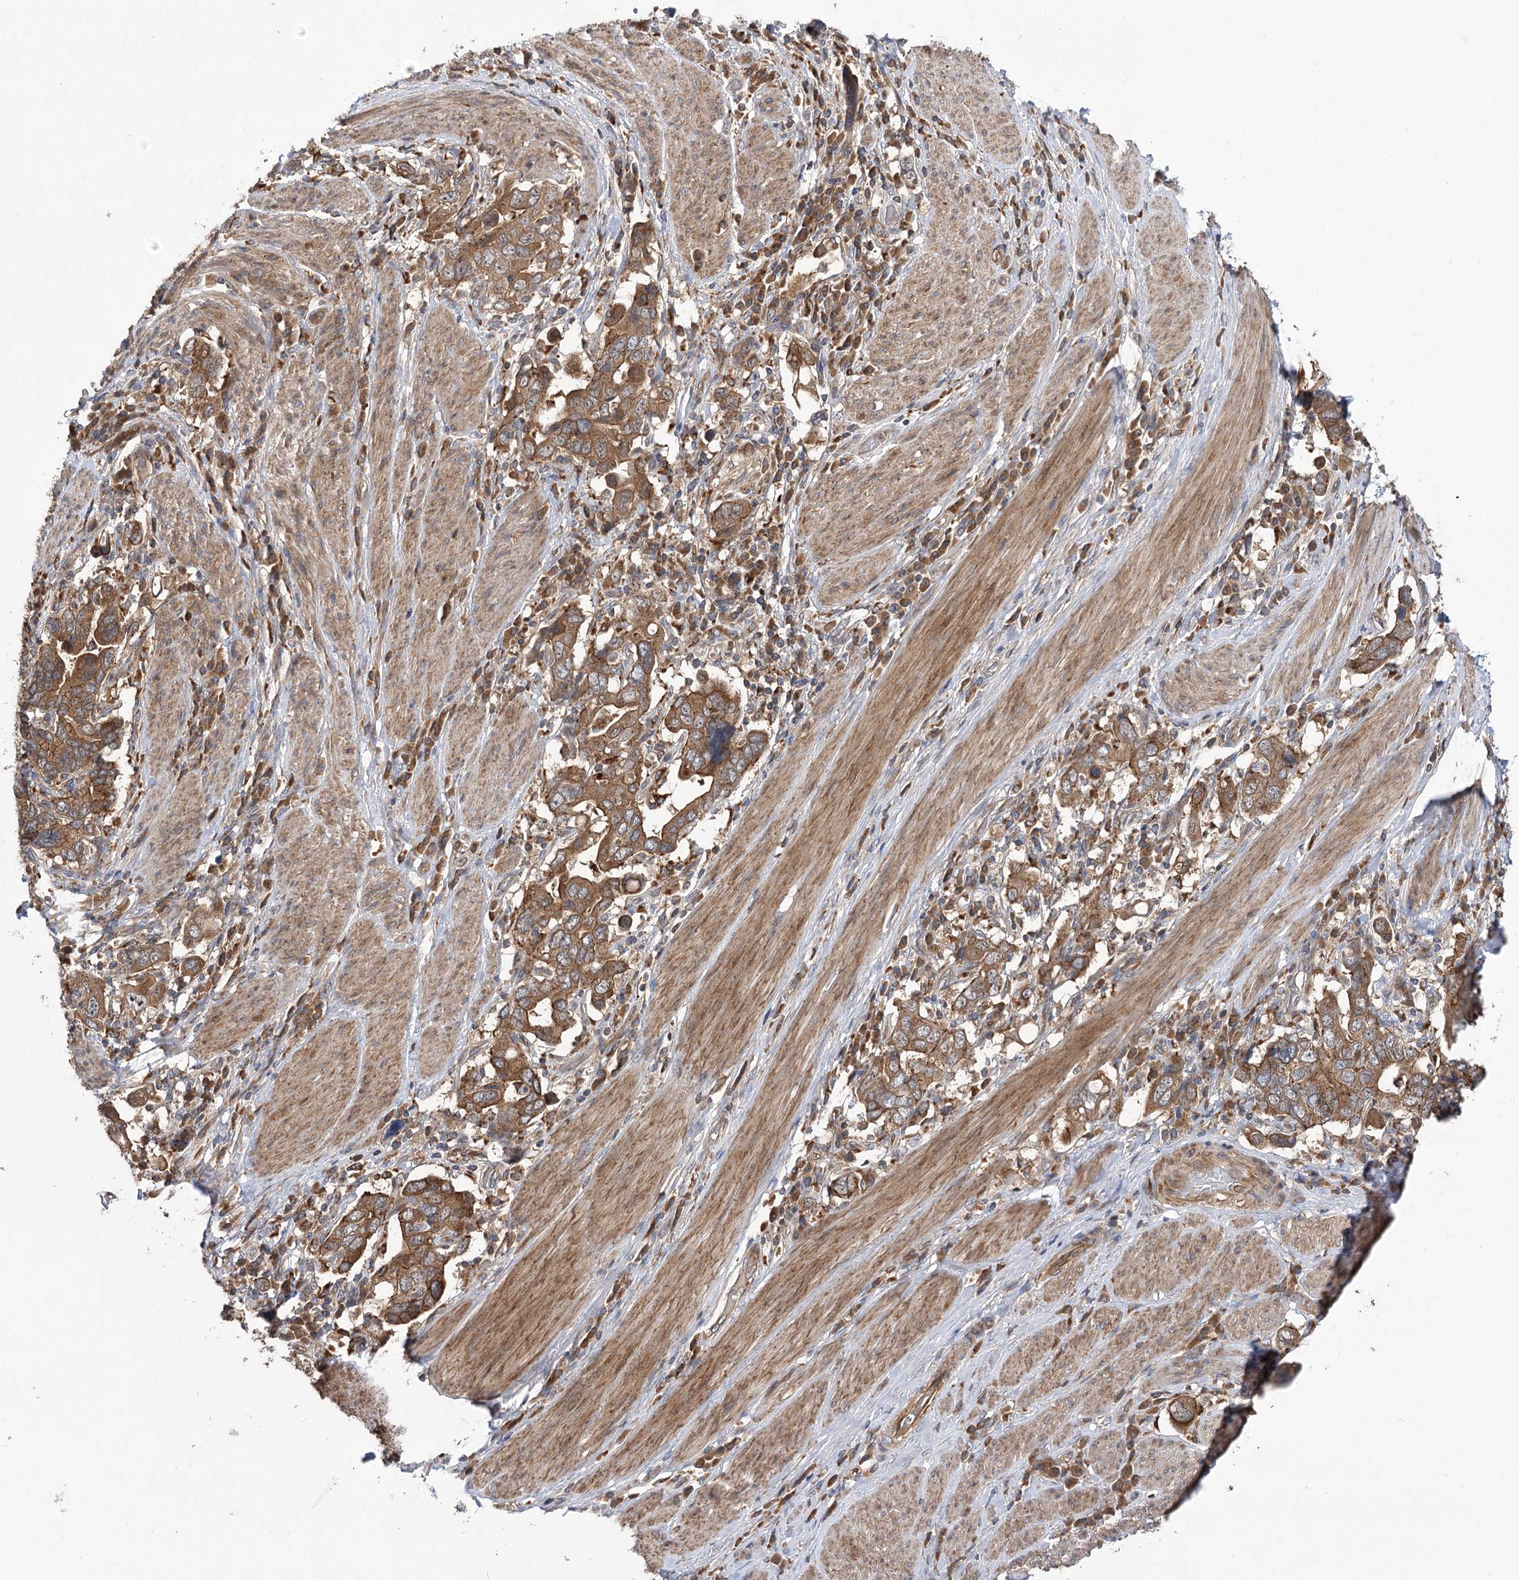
{"staining": {"intensity": "moderate", "quantity": ">75%", "location": "cytoplasmic/membranous"}, "tissue": "stomach cancer", "cell_type": "Tumor cells", "image_type": "cancer", "snomed": [{"axis": "morphology", "description": "Adenocarcinoma, NOS"}, {"axis": "topography", "description": "Stomach, upper"}], "caption": "An image showing moderate cytoplasmic/membranous expression in approximately >75% of tumor cells in stomach adenocarcinoma, as visualized by brown immunohistochemical staining.", "gene": "VPS37B", "patient": {"sex": "male", "age": 62}}